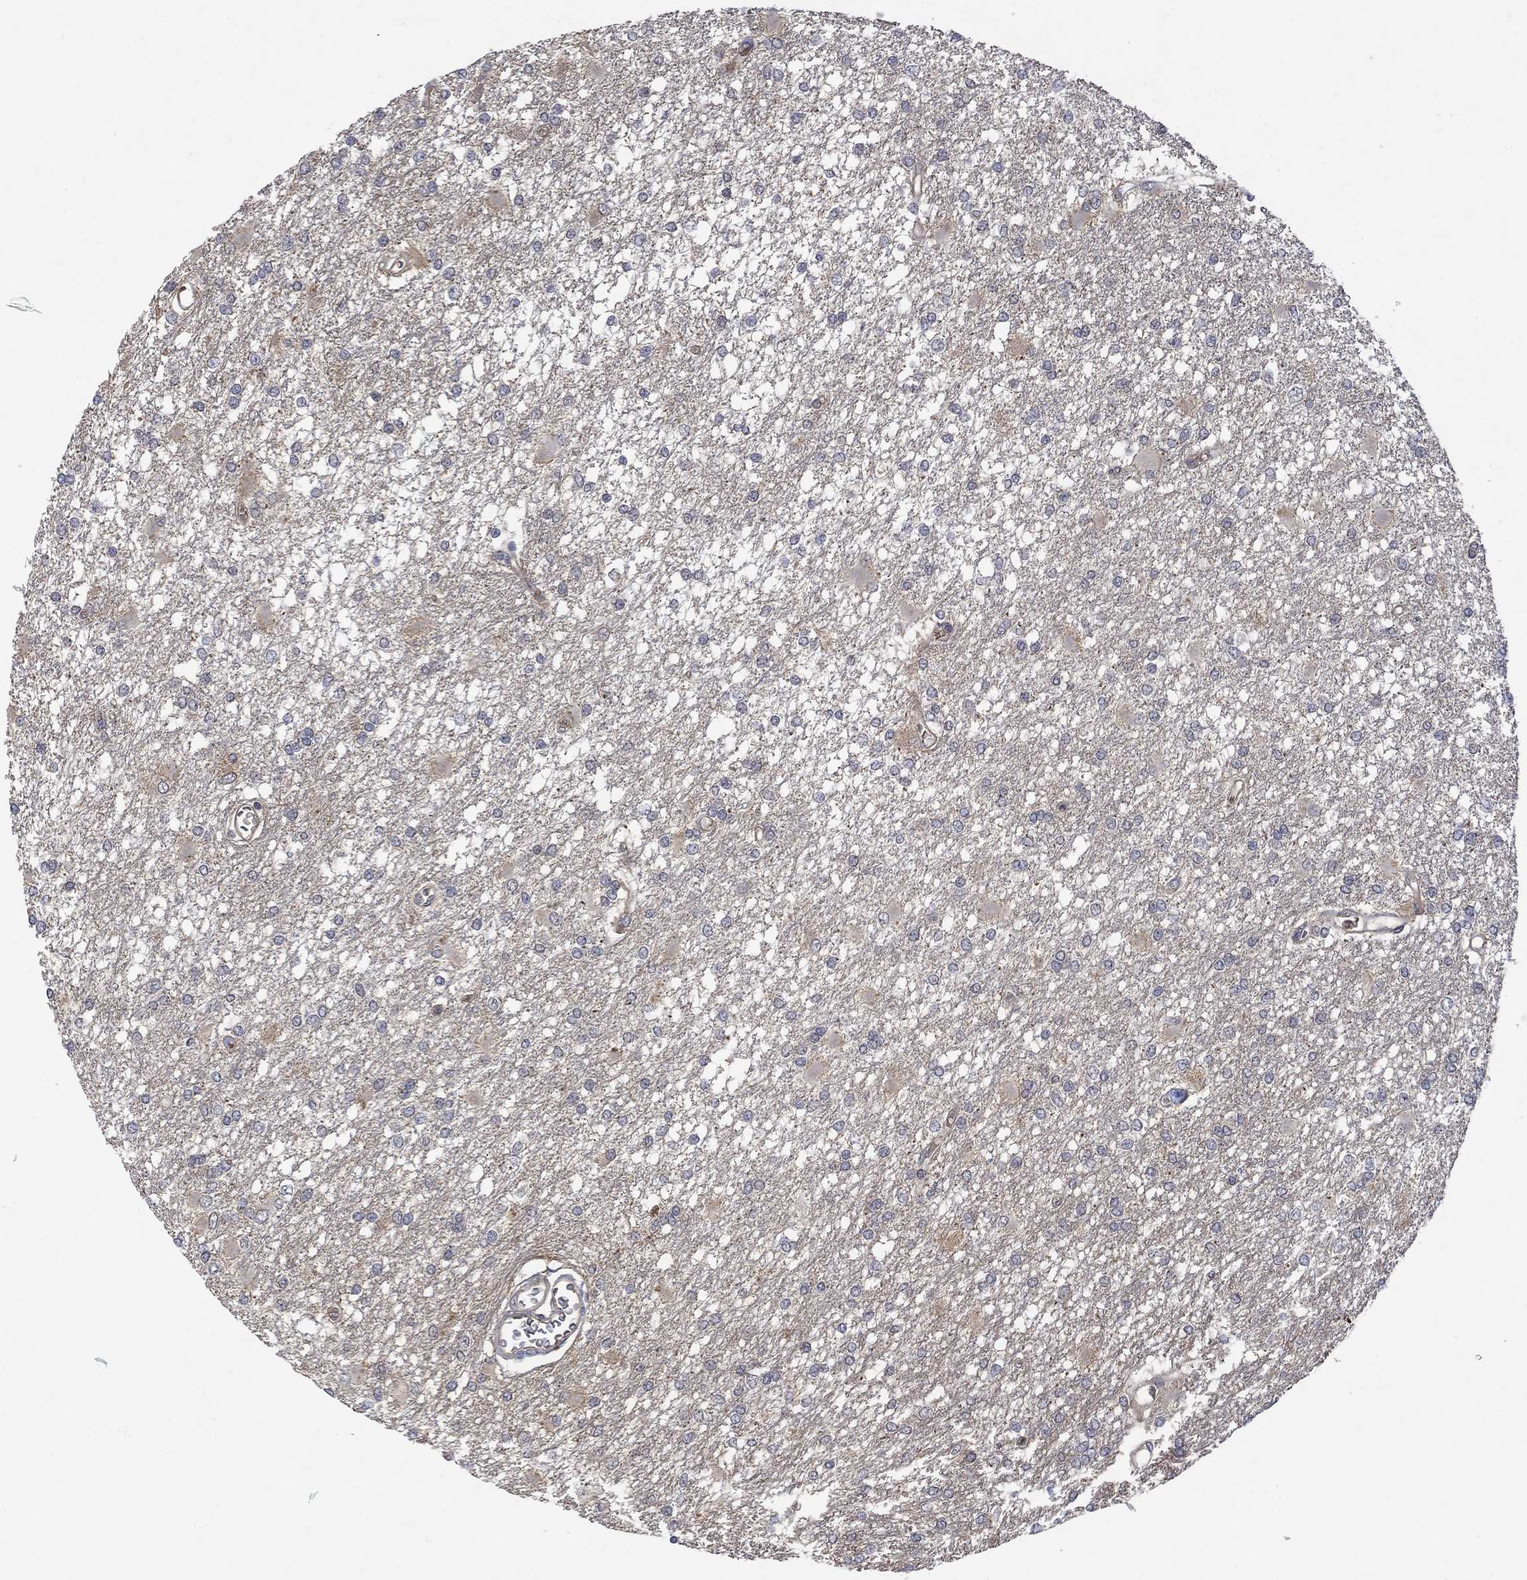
{"staining": {"intensity": "negative", "quantity": "none", "location": "none"}, "tissue": "glioma", "cell_type": "Tumor cells", "image_type": "cancer", "snomed": [{"axis": "morphology", "description": "Glioma, malignant, High grade"}, {"axis": "topography", "description": "Cerebral cortex"}], "caption": "High magnification brightfield microscopy of glioma stained with DAB (3,3'-diaminobenzidine) (brown) and counterstained with hematoxylin (blue): tumor cells show no significant staining.", "gene": "GRIN2D", "patient": {"sex": "male", "age": 79}}